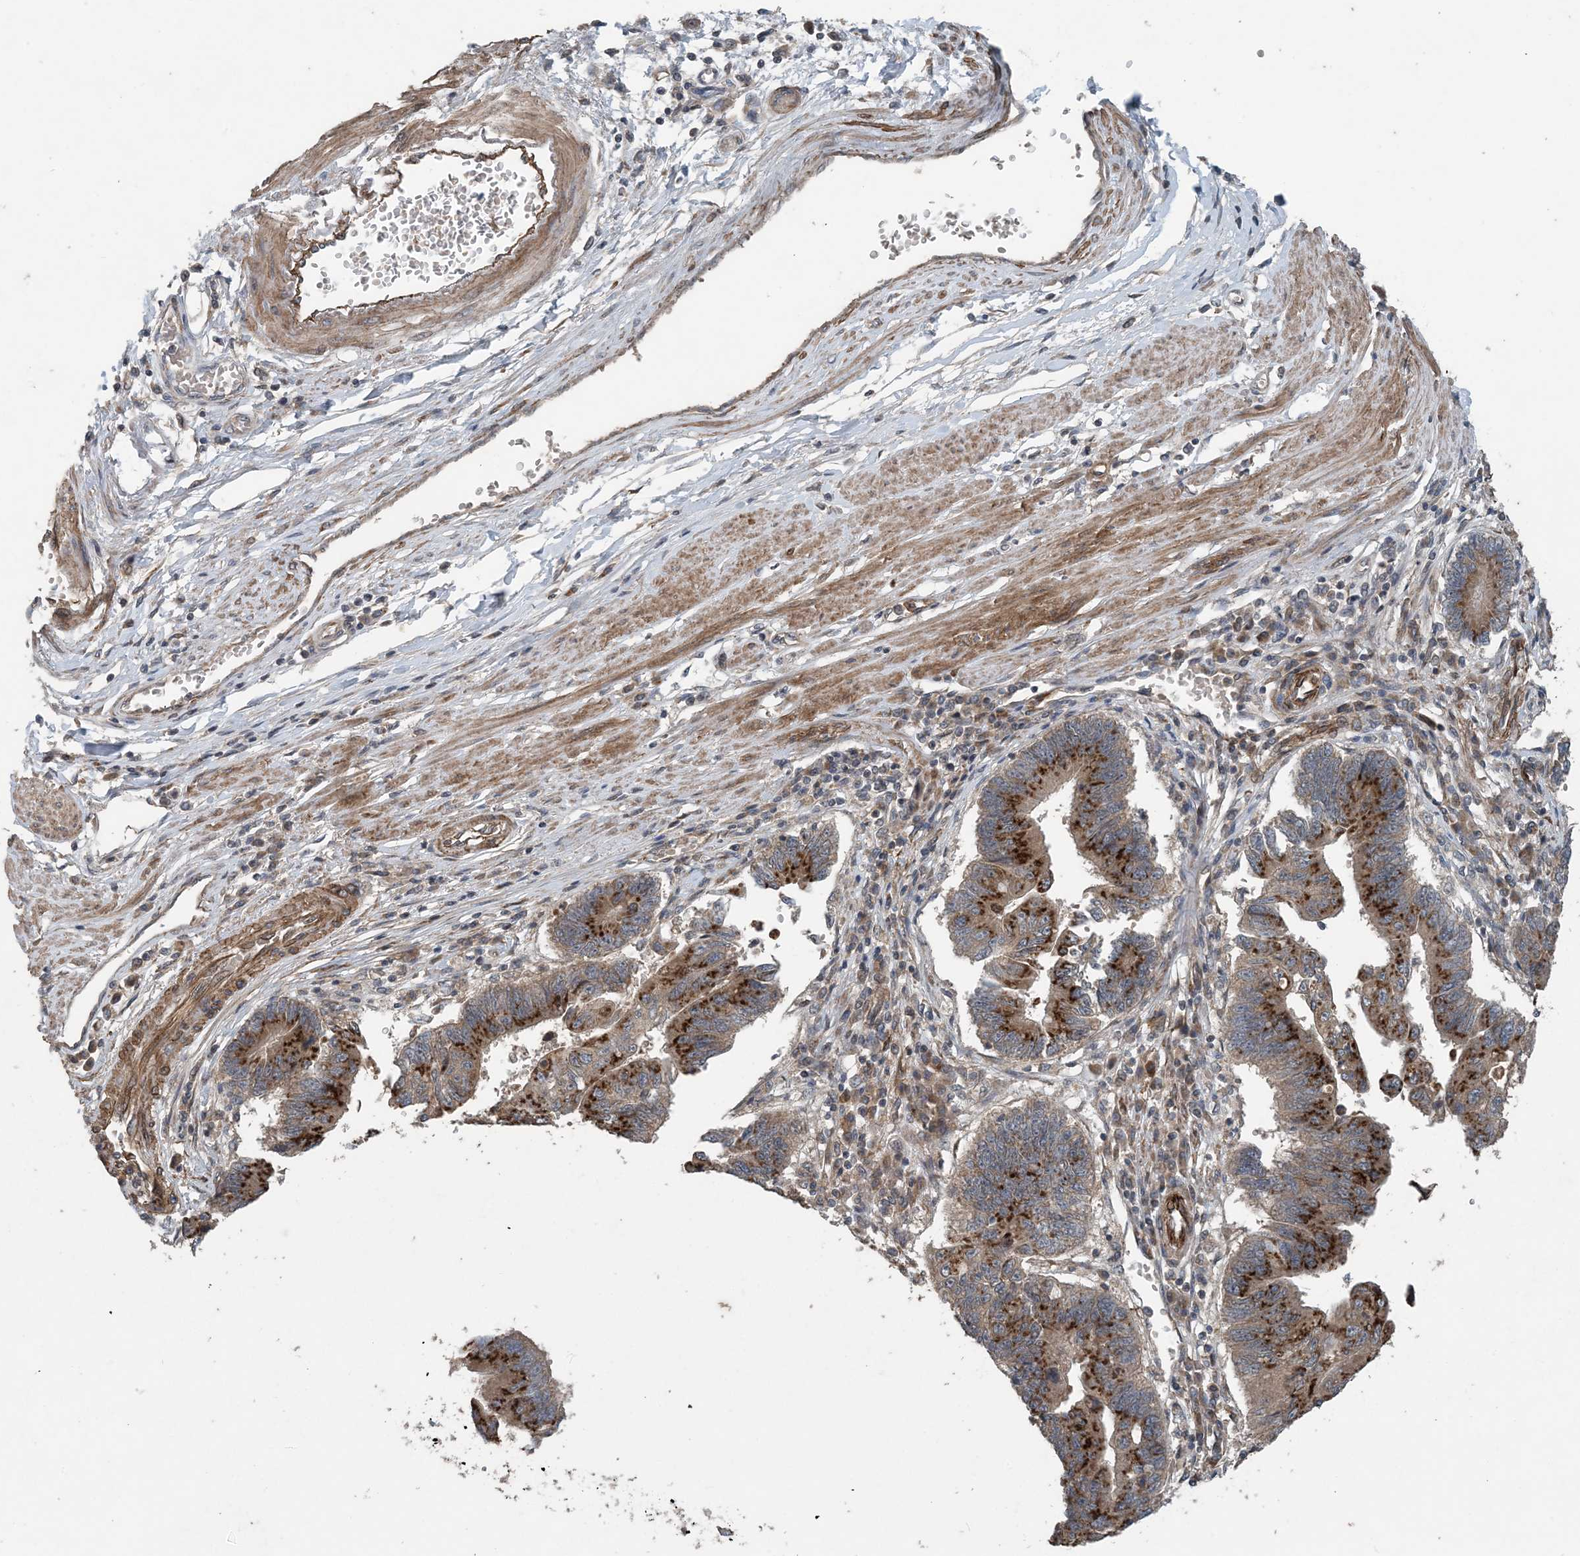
{"staining": {"intensity": "strong", "quantity": ">75%", "location": "cytoplasmic/membranous"}, "tissue": "stomach cancer", "cell_type": "Tumor cells", "image_type": "cancer", "snomed": [{"axis": "morphology", "description": "Adenocarcinoma, NOS"}, {"axis": "topography", "description": "Stomach"}], "caption": "Human stomach adenocarcinoma stained for a protein (brown) demonstrates strong cytoplasmic/membranous positive staining in about >75% of tumor cells.", "gene": "MYO9B", "patient": {"sex": "male", "age": 59}}